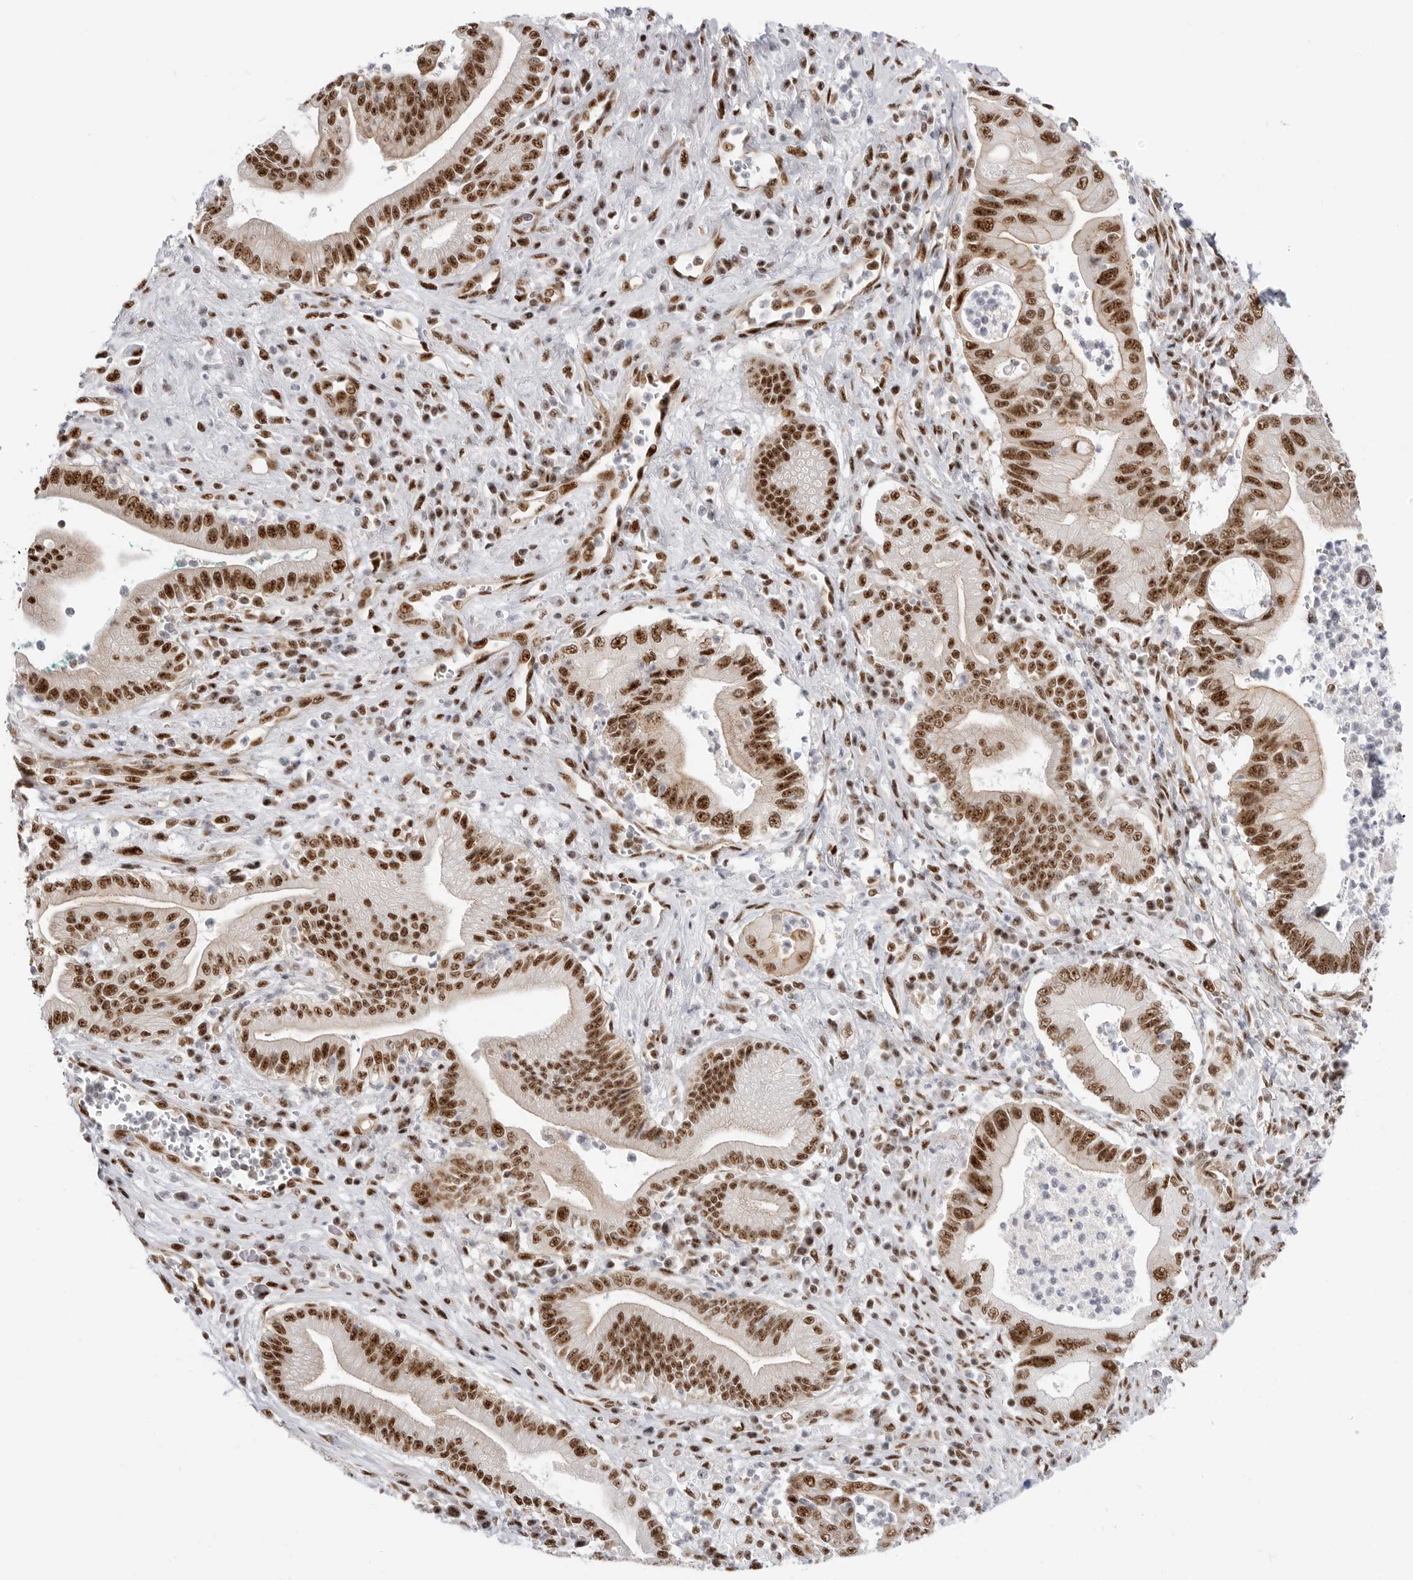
{"staining": {"intensity": "strong", "quantity": ">75%", "location": "nuclear"}, "tissue": "pancreatic cancer", "cell_type": "Tumor cells", "image_type": "cancer", "snomed": [{"axis": "morphology", "description": "Adenocarcinoma, NOS"}, {"axis": "topography", "description": "Pancreas"}], "caption": "This is an image of immunohistochemistry staining of pancreatic cancer (adenocarcinoma), which shows strong expression in the nuclear of tumor cells.", "gene": "GPATCH2", "patient": {"sex": "male", "age": 78}}